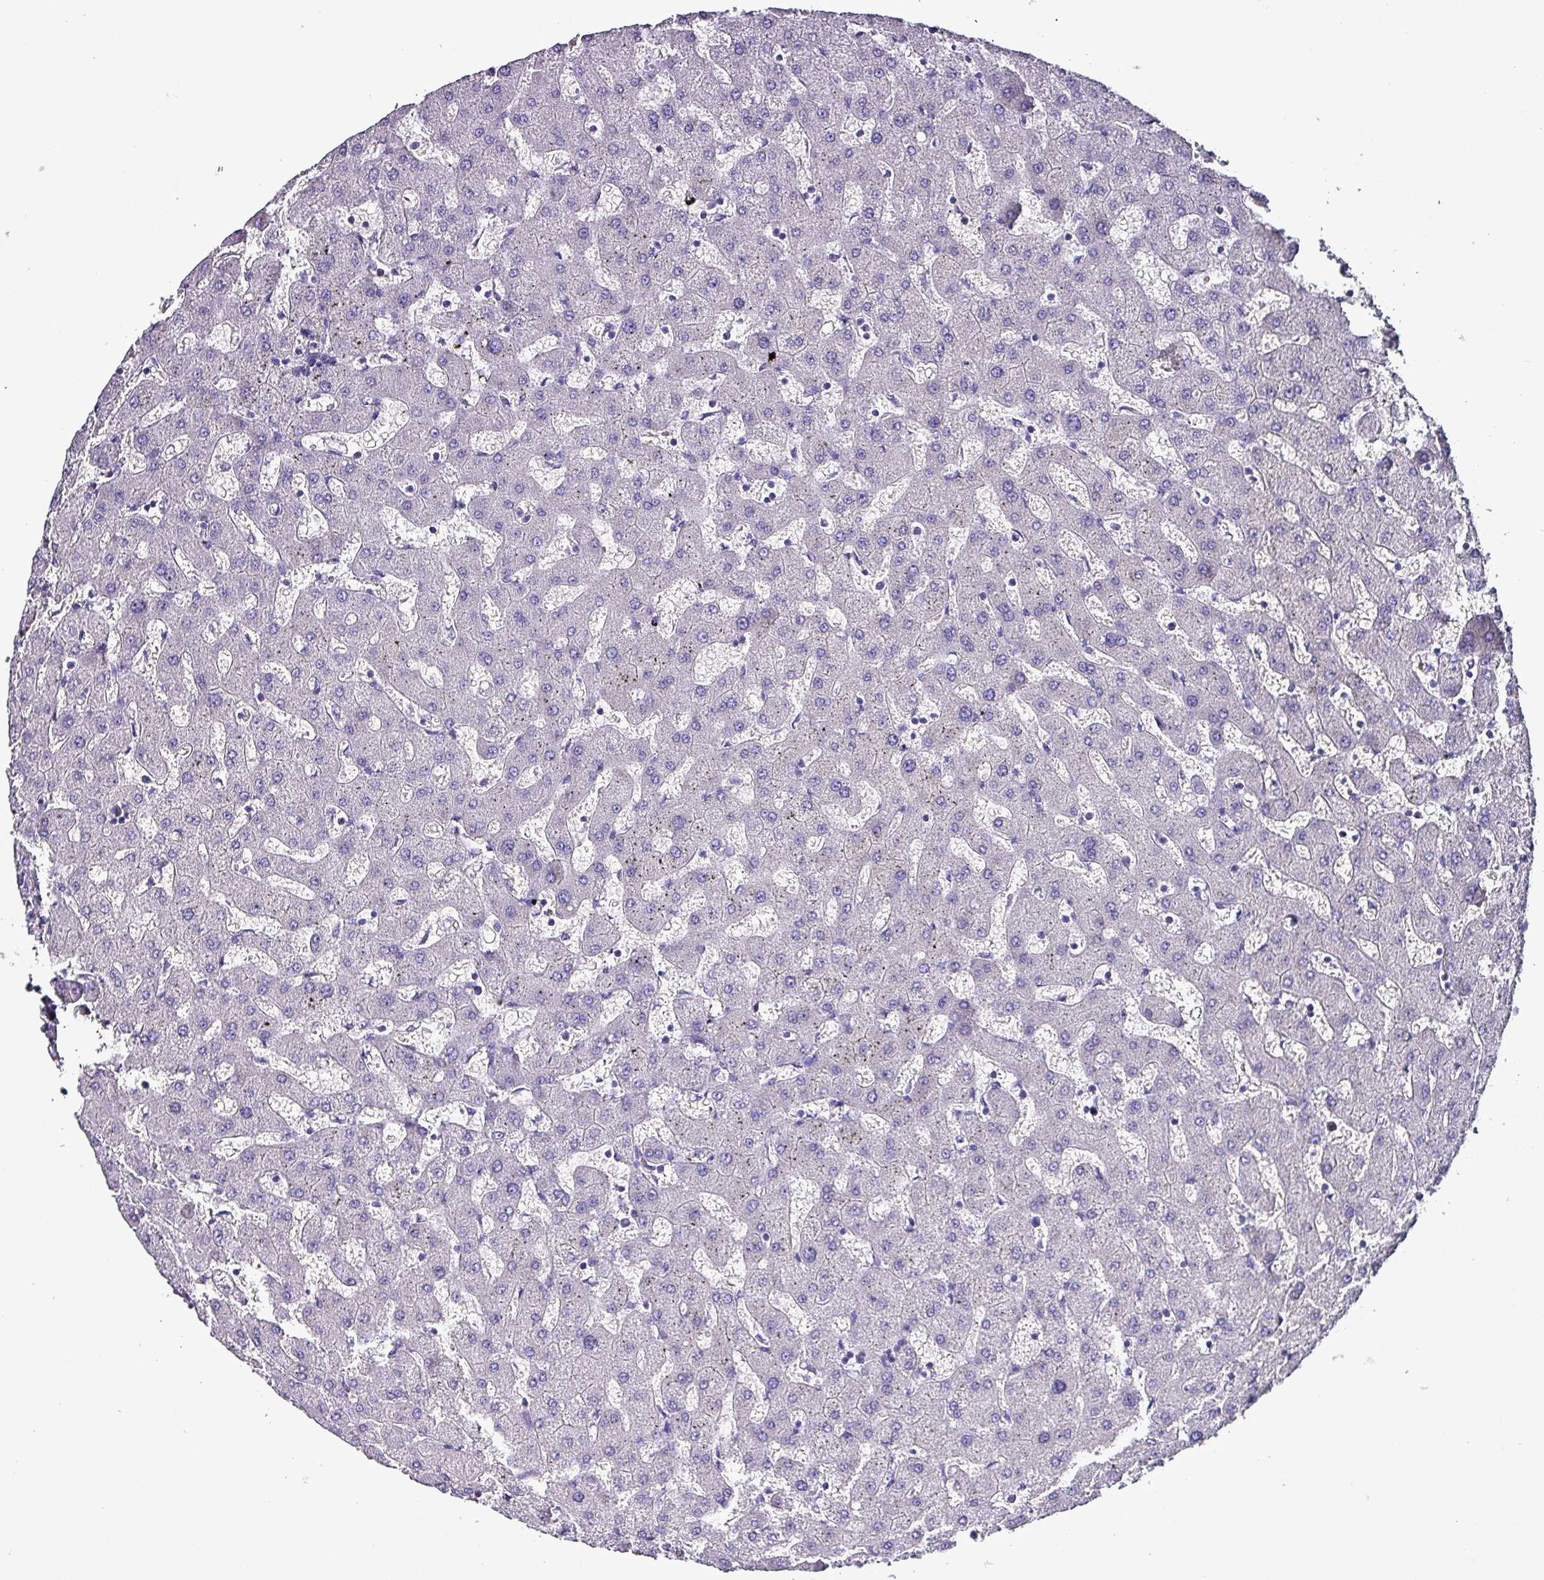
{"staining": {"intensity": "negative", "quantity": "none", "location": "none"}, "tissue": "liver", "cell_type": "Cholangiocytes", "image_type": "normal", "snomed": [{"axis": "morphology", "description": "Normal tissue, NOS"}, {"axis": "topography", "description": "Liver"}], "caption": "Immunohistochemistry (IHC) of unremarkable human liver shows no expression in cholangiocytes.", "gene": "KRT6A", "patient": {"sex": "female", "age": 63}}